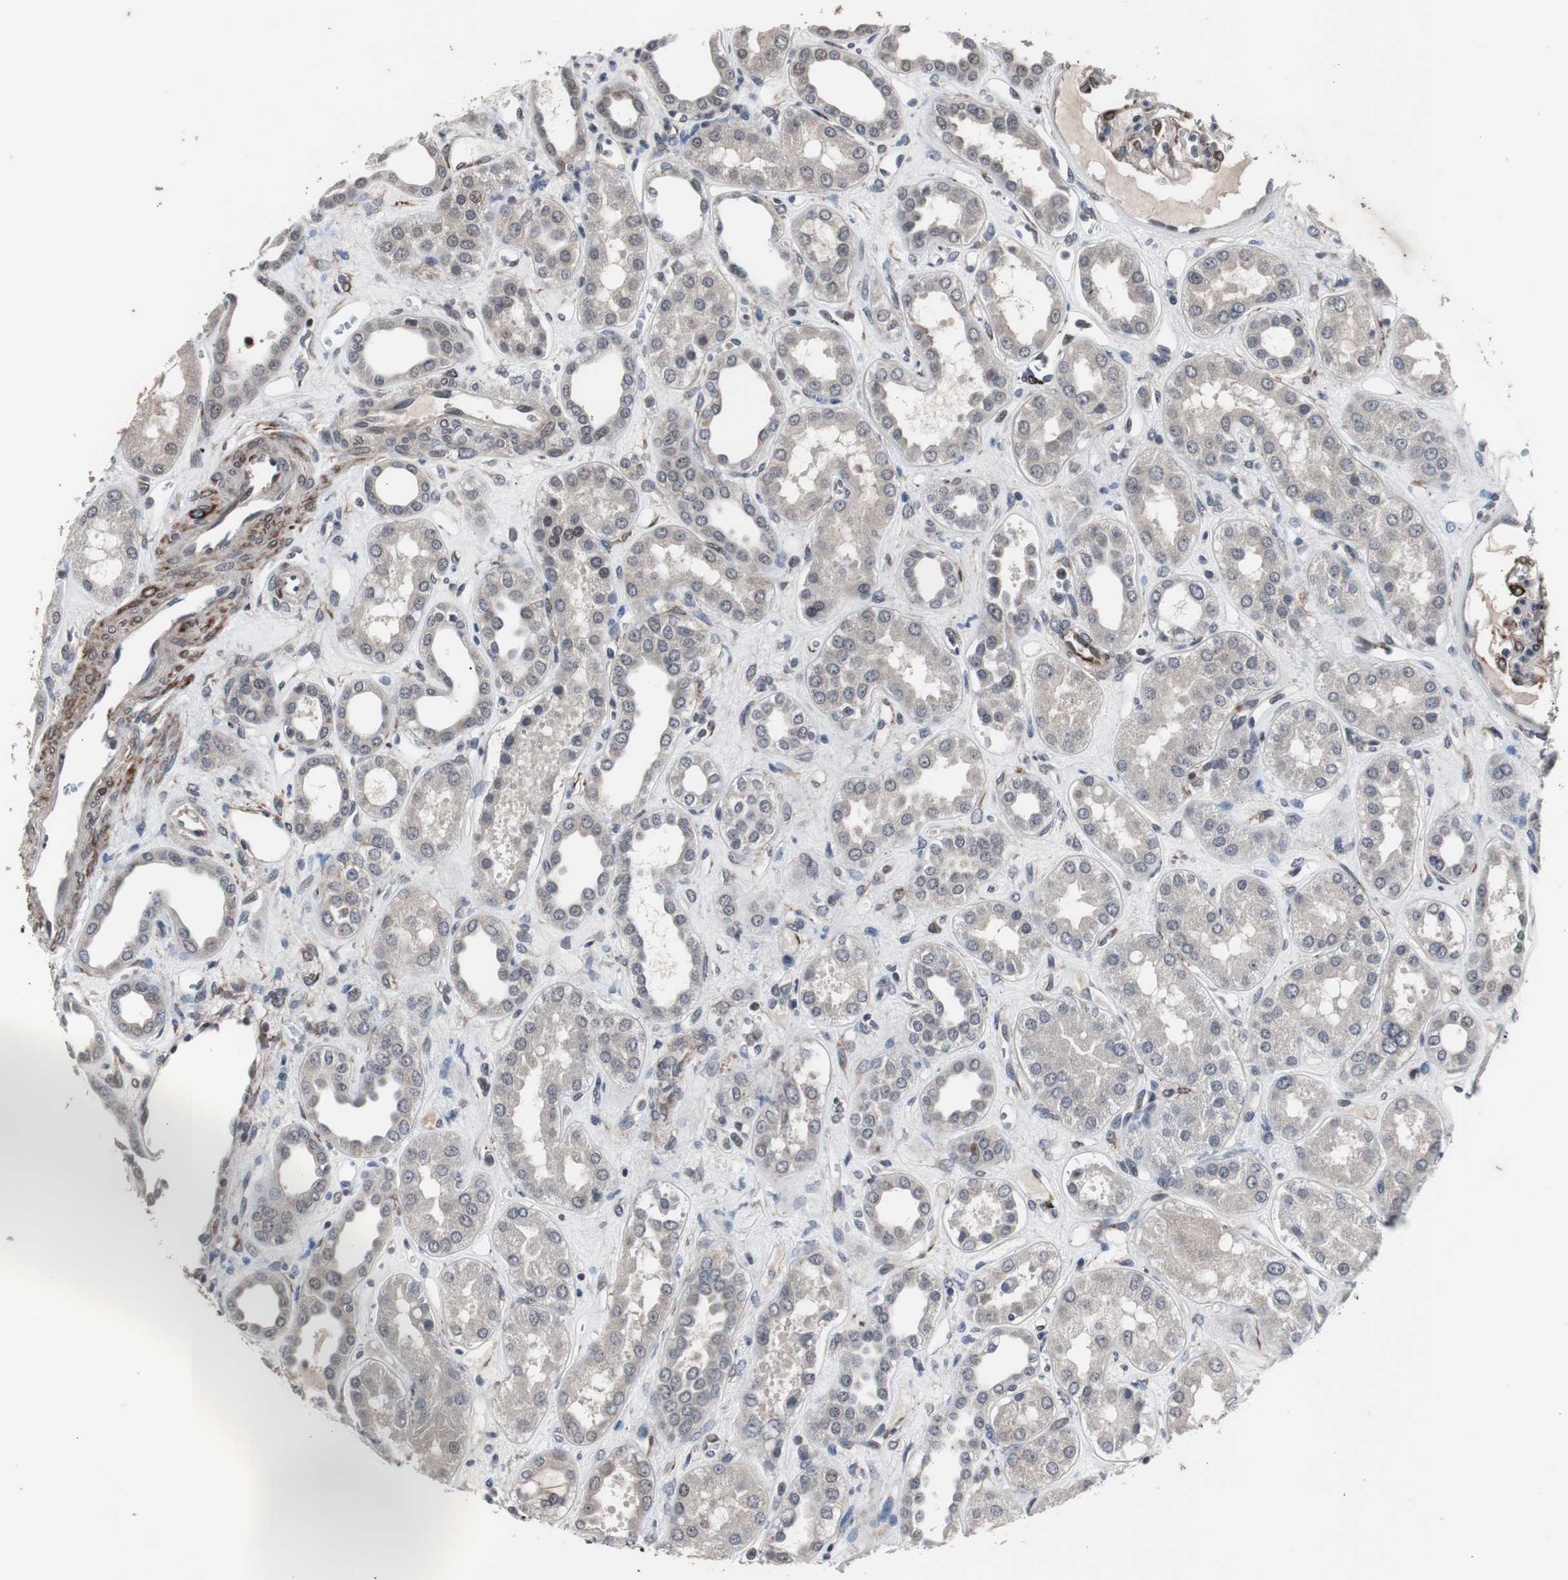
{"staining": {"intensity": "moderate", "quantity": "25%-75%", "location": "cytoplasmic/membranous"}, "tissue": "kidney", "cell_type": "Cells in glomeruli", "image_type": "normal", "snomed": [{"axis": "morphology", "description": "Normal tissue, NOS"}, {"axis": "topography", "description": "Kidney"}], "caption": "Kidney stained for a protein (brown) reveals moderate cytoplasmic/membranous positive positivity in approximately 25%-75% of cells in glomeruli.", "gene": "CRADD", "patient": {"sex": "male", "age": 59}}